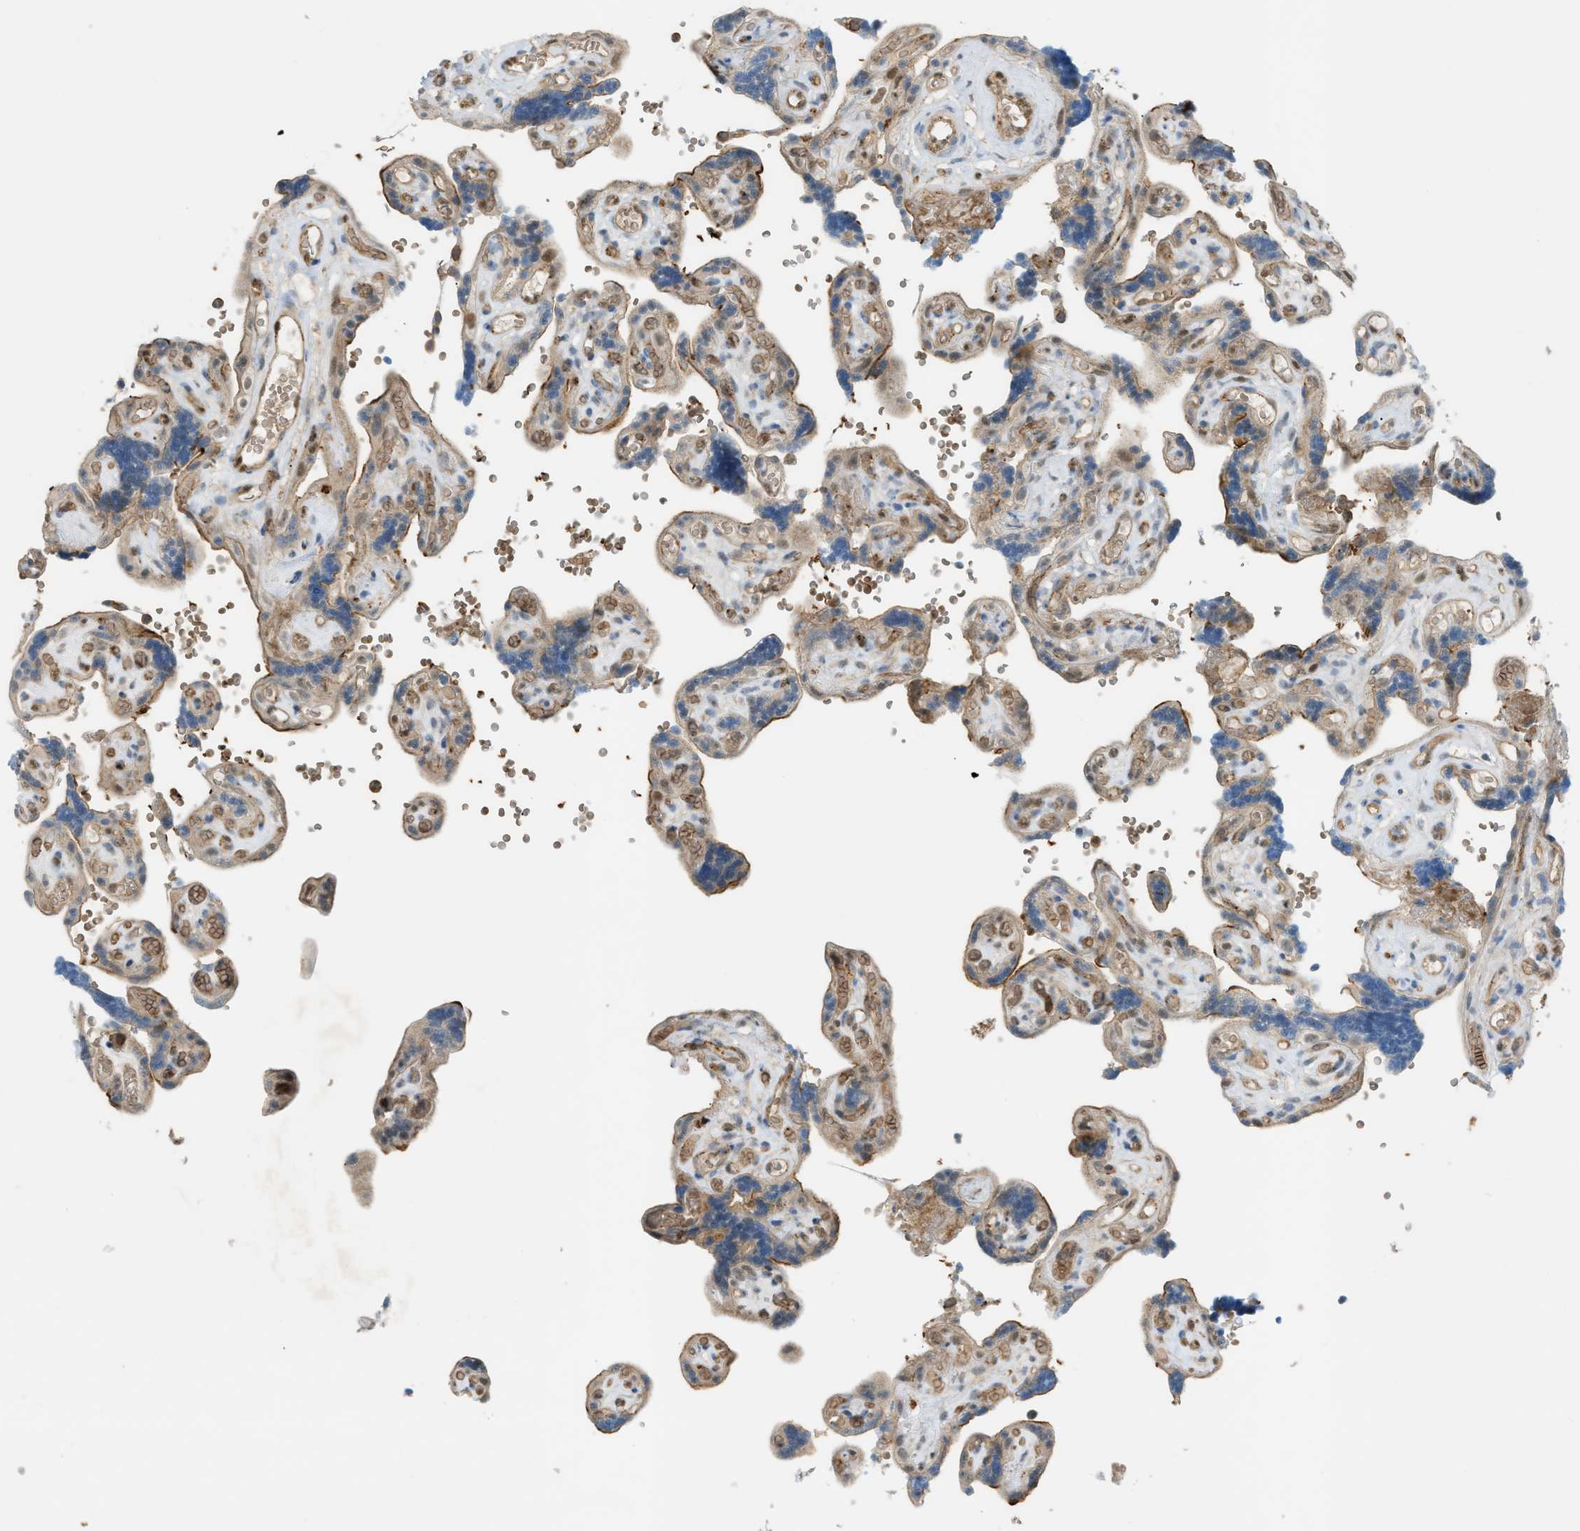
{"staining": {"intensity": "weak", "quantity": ">75%", "location": "cytoplasmic/membranous,nuclear"}, "tissue": "placenta", "cell_type": "Decidual cells", "image_type": "normal", "snomed": [{"axis": "morphology", "description": "Normal tissue, NOS"}, {"axis": "topography", "description": "Placenta"}], "caption": "DAB (3,3'-diaminobenzidine) immunohistochemical staining of unremarkable placenta demonstrates weak cytoplasmic/membranous,nuclear protein expression in approximately >75% of decidual cells.", "gene": "GRK6", "patient": {"sex": "female", "age": 30}}